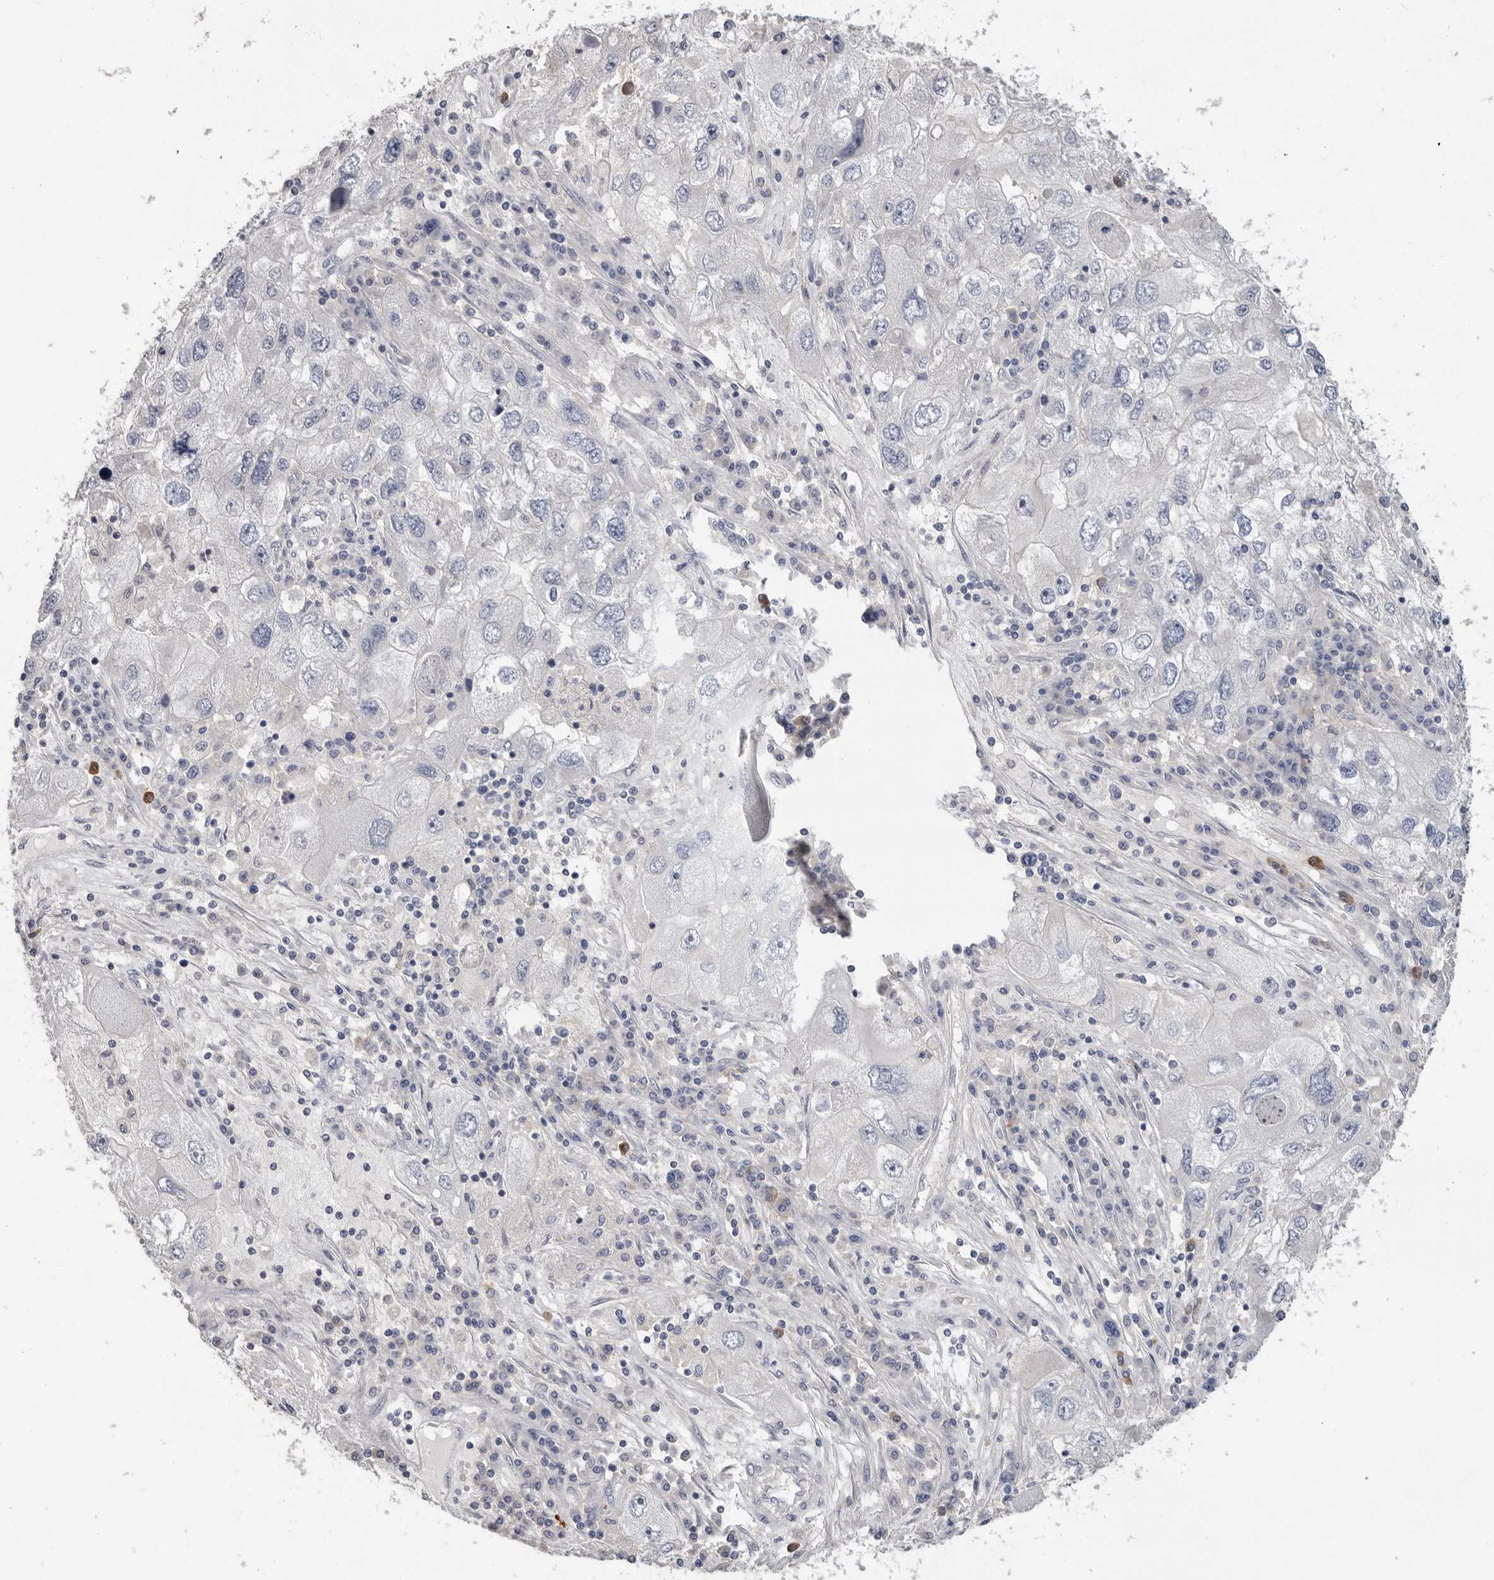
{"staining": {"intensity": "negative", "quantity": "none", "location": "none"}, "tissue": "endometrial cancer", "cell_type": "Tumor cells", "image_type": "cancer", "snomed": [{"axis": "morphology", "description": "Adenocarcinoma, NOS"}, {"axis": "topography", "description": "Endometrium"}], "caption": "Immunohistochemical staining of human adenocarcinoma (endometrial) displays no significant expression in tumor cells.", "gene": "WDTC1", "patient": {"sex": "female", "age": 49}}